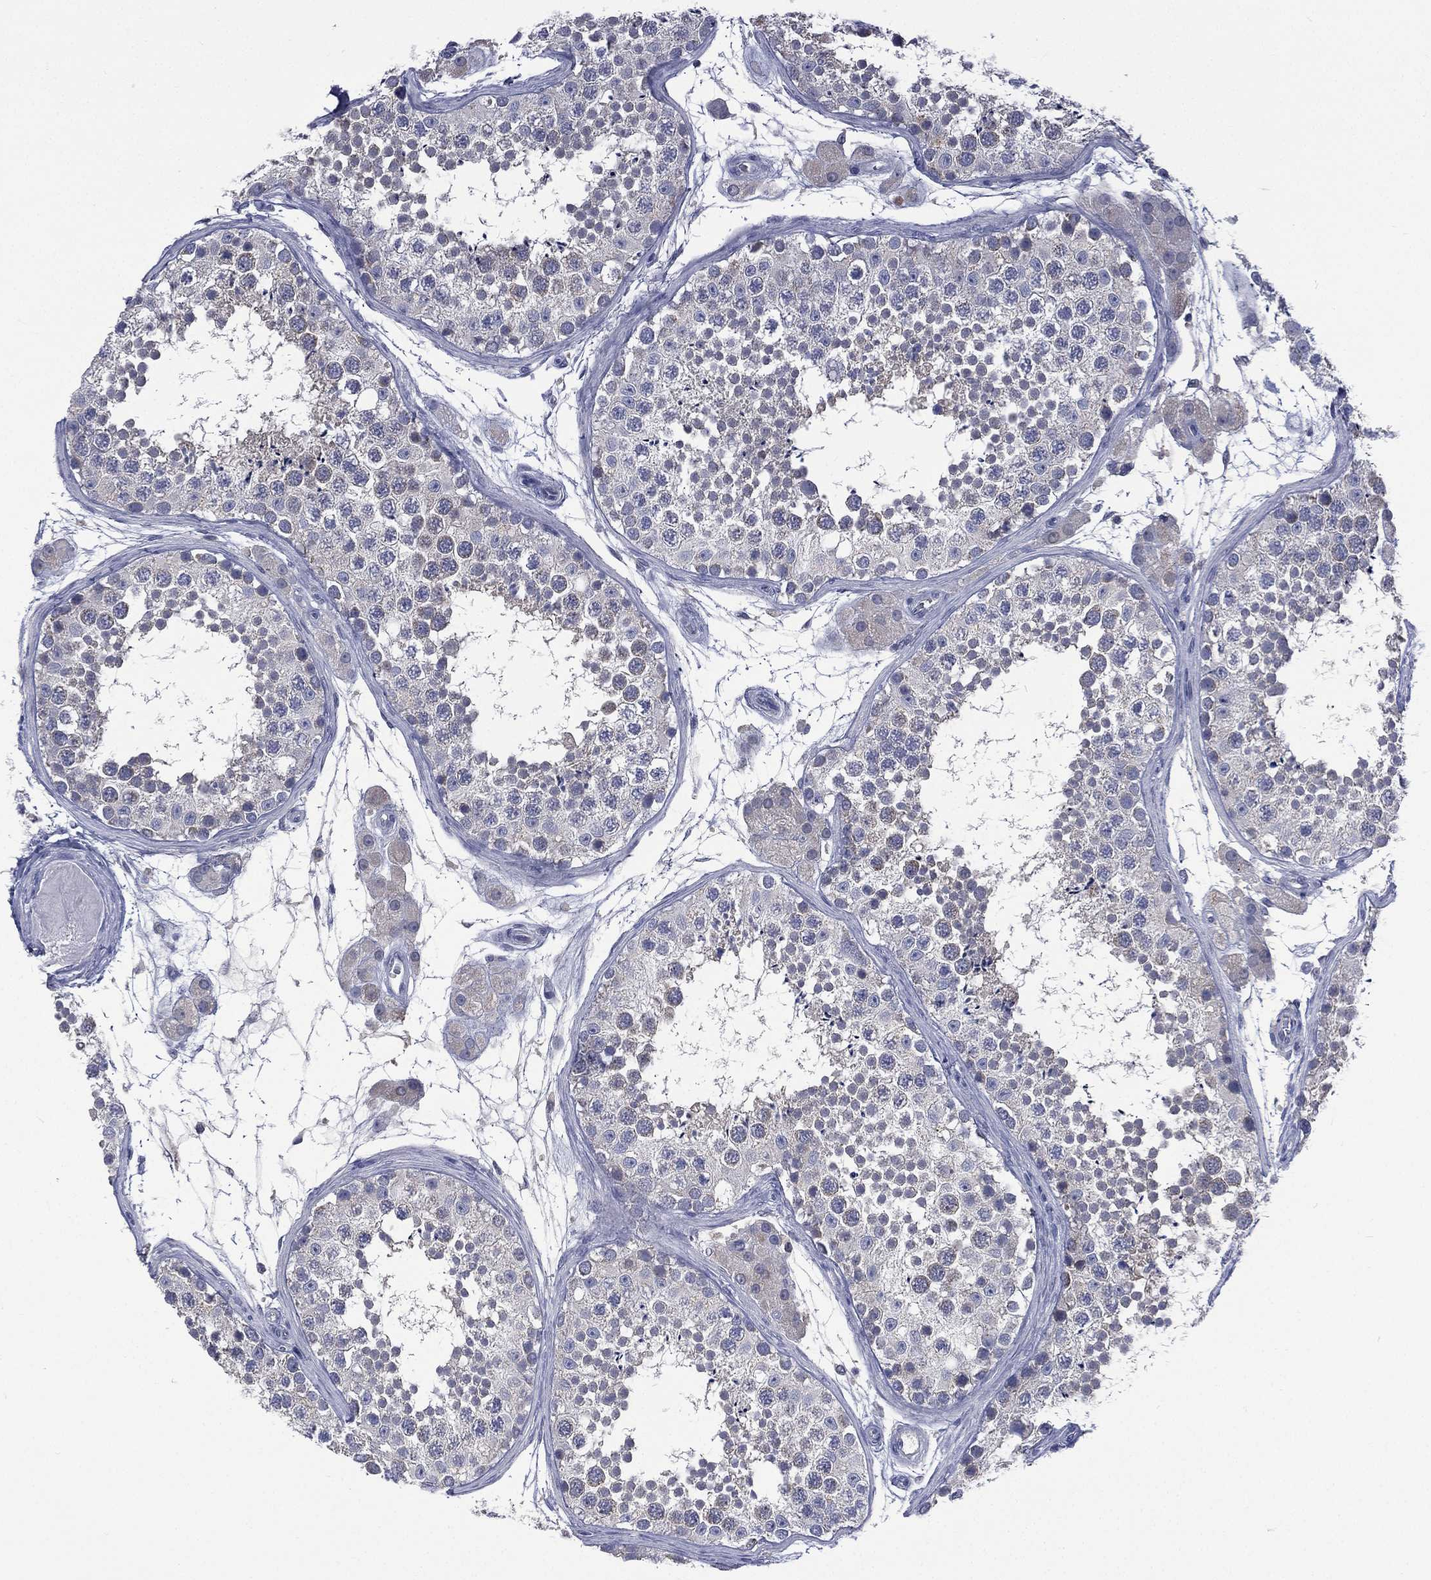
{"staining": {"intensity": "negative", "quantity": "none", "location": "none"}, "tissue": "testis", "cell_type": "Cells in seminiferous ducts", "image_type": "normal", "snomed": [{"axis": "morphology", "description": "Normal tissue, NOS"}, {"axis": "topography", "description": "Testis"}], "caption": "The immunohistochemistry histopathology image has no significant expression in cells in seminiferous ducts of testis. (DAB immunohistochemistry (IHC) visualized using brightfield microscopy, high magnification).", "gene": "CA12", "patient": {"sex": "male", "age": 41}}